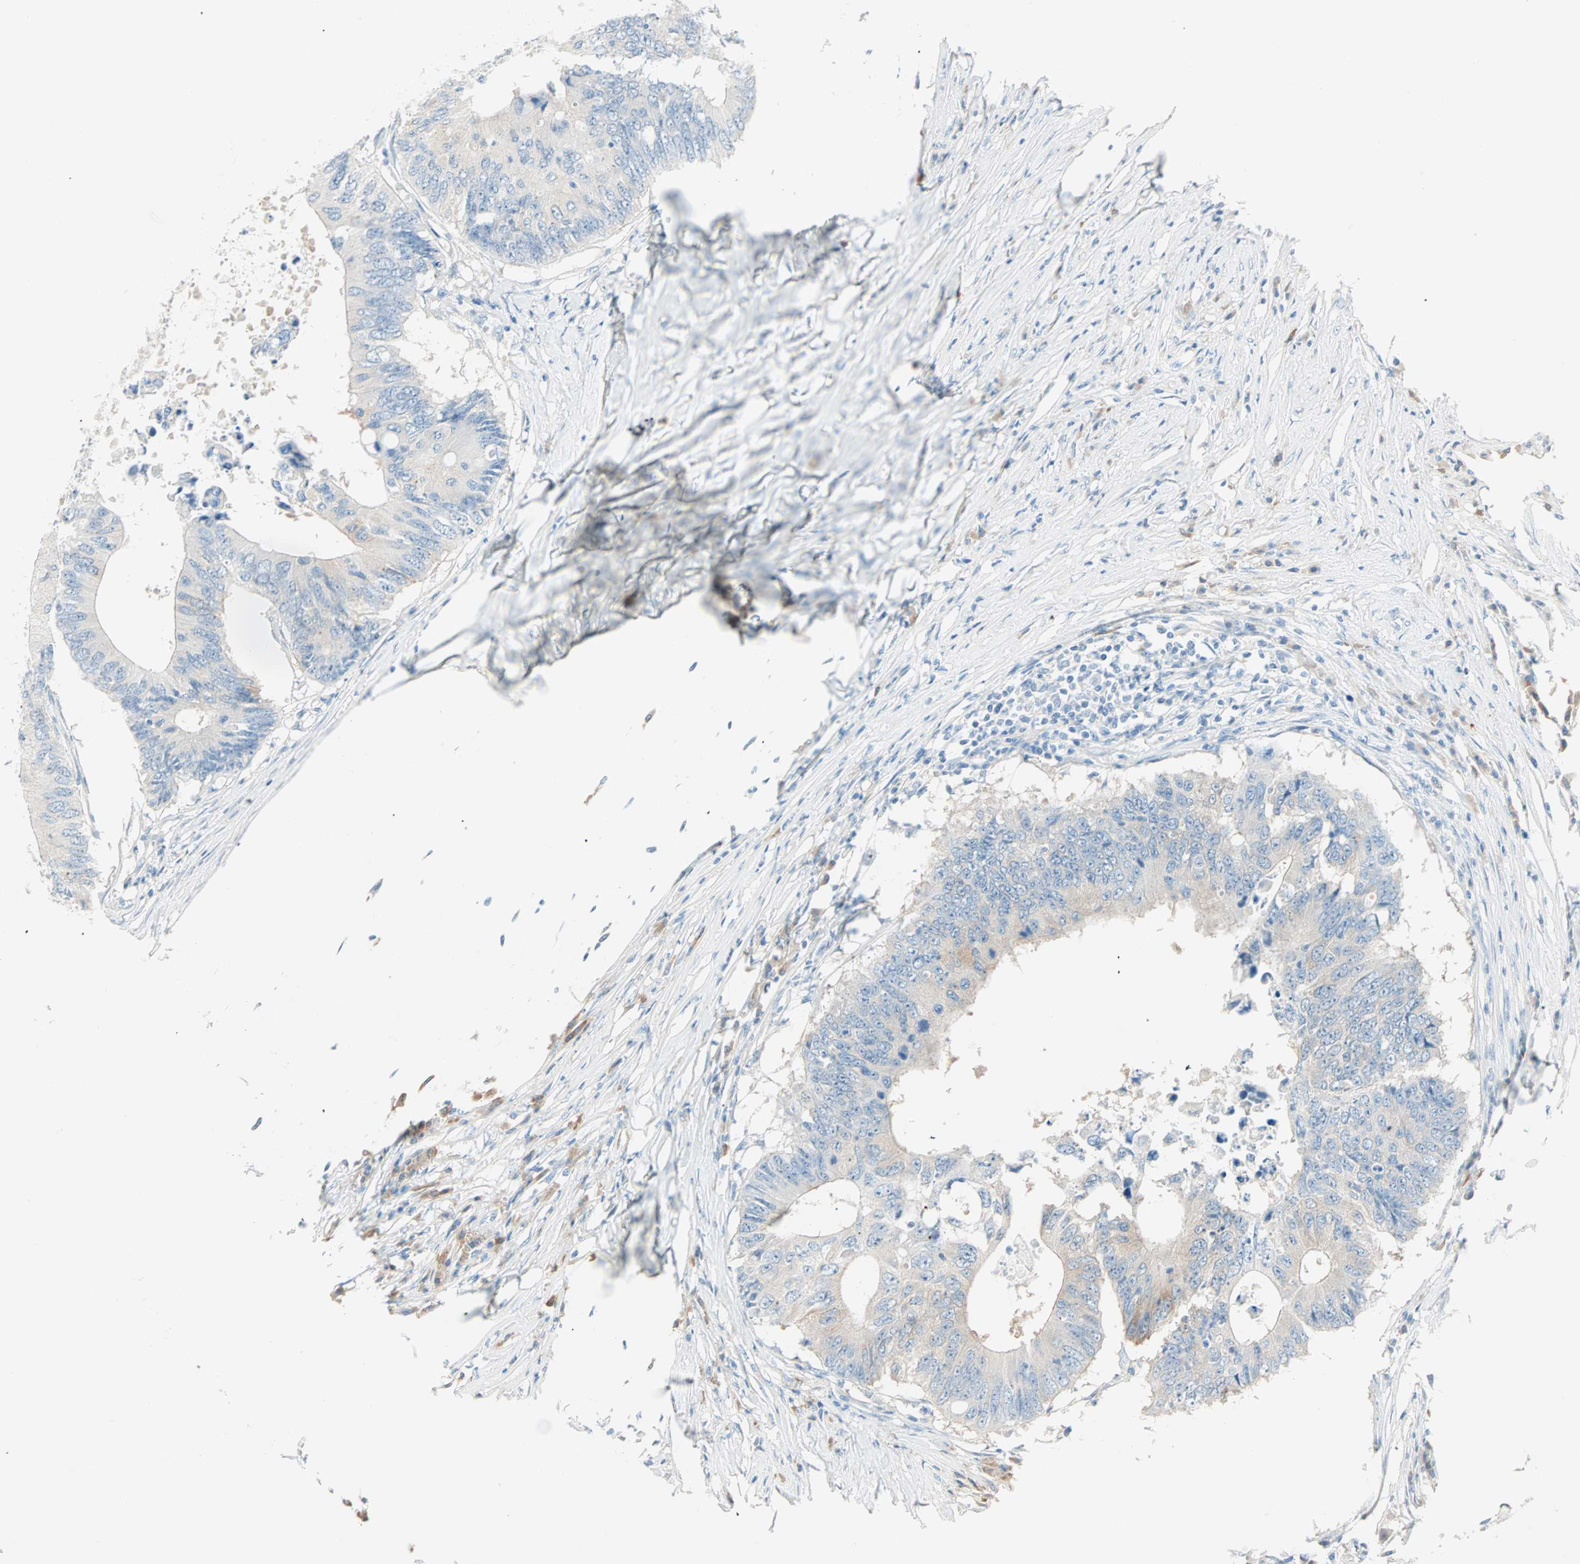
{"staining": {"intensity": "weak", "quantity": "<25%", "location": "cytoplasmic/membranous"}, "tissue": "colorectal cancer", "cell_type": "Tumor cells", "image_type": "cancer", "snomed": [{"axis": "morphology", "description": "Adenocarcinoma, NOS"}, {"axis": "topography", "description": "Colon"}], "caption": "This is a image of immunohistochemistry staining of colorectal adenocarcinoma, which shows no positivity in tumor cells.", "gene": "ATF6", "patient": {"sex": "male", "age": 71}}